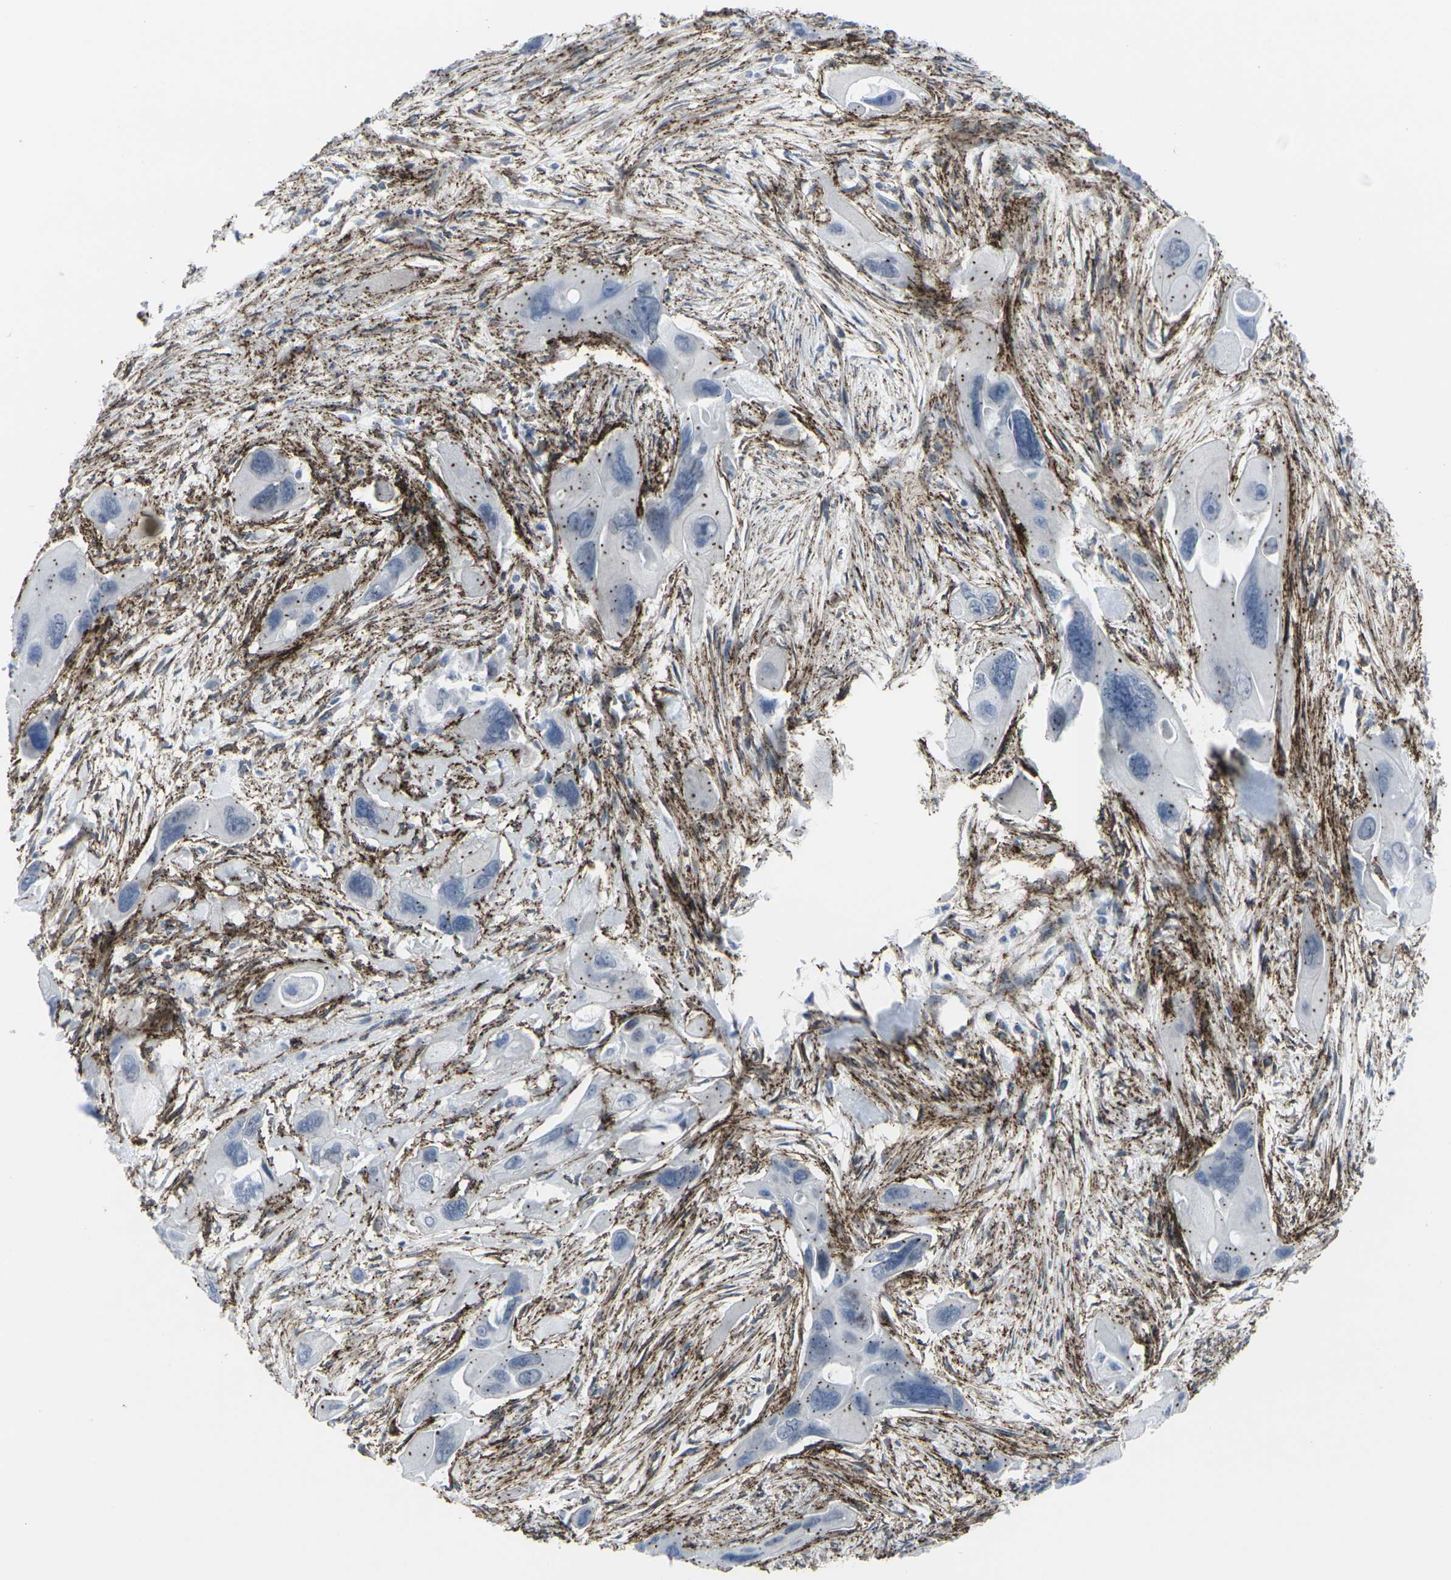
{"staining": {"intensity": "negative", "quantity": "none", "location": "none"}, "tissue": "pancreatic cancer", "cell_type": "Tumor cells", "image_type": "cancer", "snomed": [{"axis": "morphology", "description": "Adenocarcinoma, NOS"}, {"axis": "topography", "description": "Pancreas"}], "caption": "An immunohistochemistry image of pancreatic adenocarcinoma is shown. There is no staining in tumor cells of pancreatic adenocarcinoma.", "gene": "CDH11", "patient": {"sex": "male", "age": 73}}